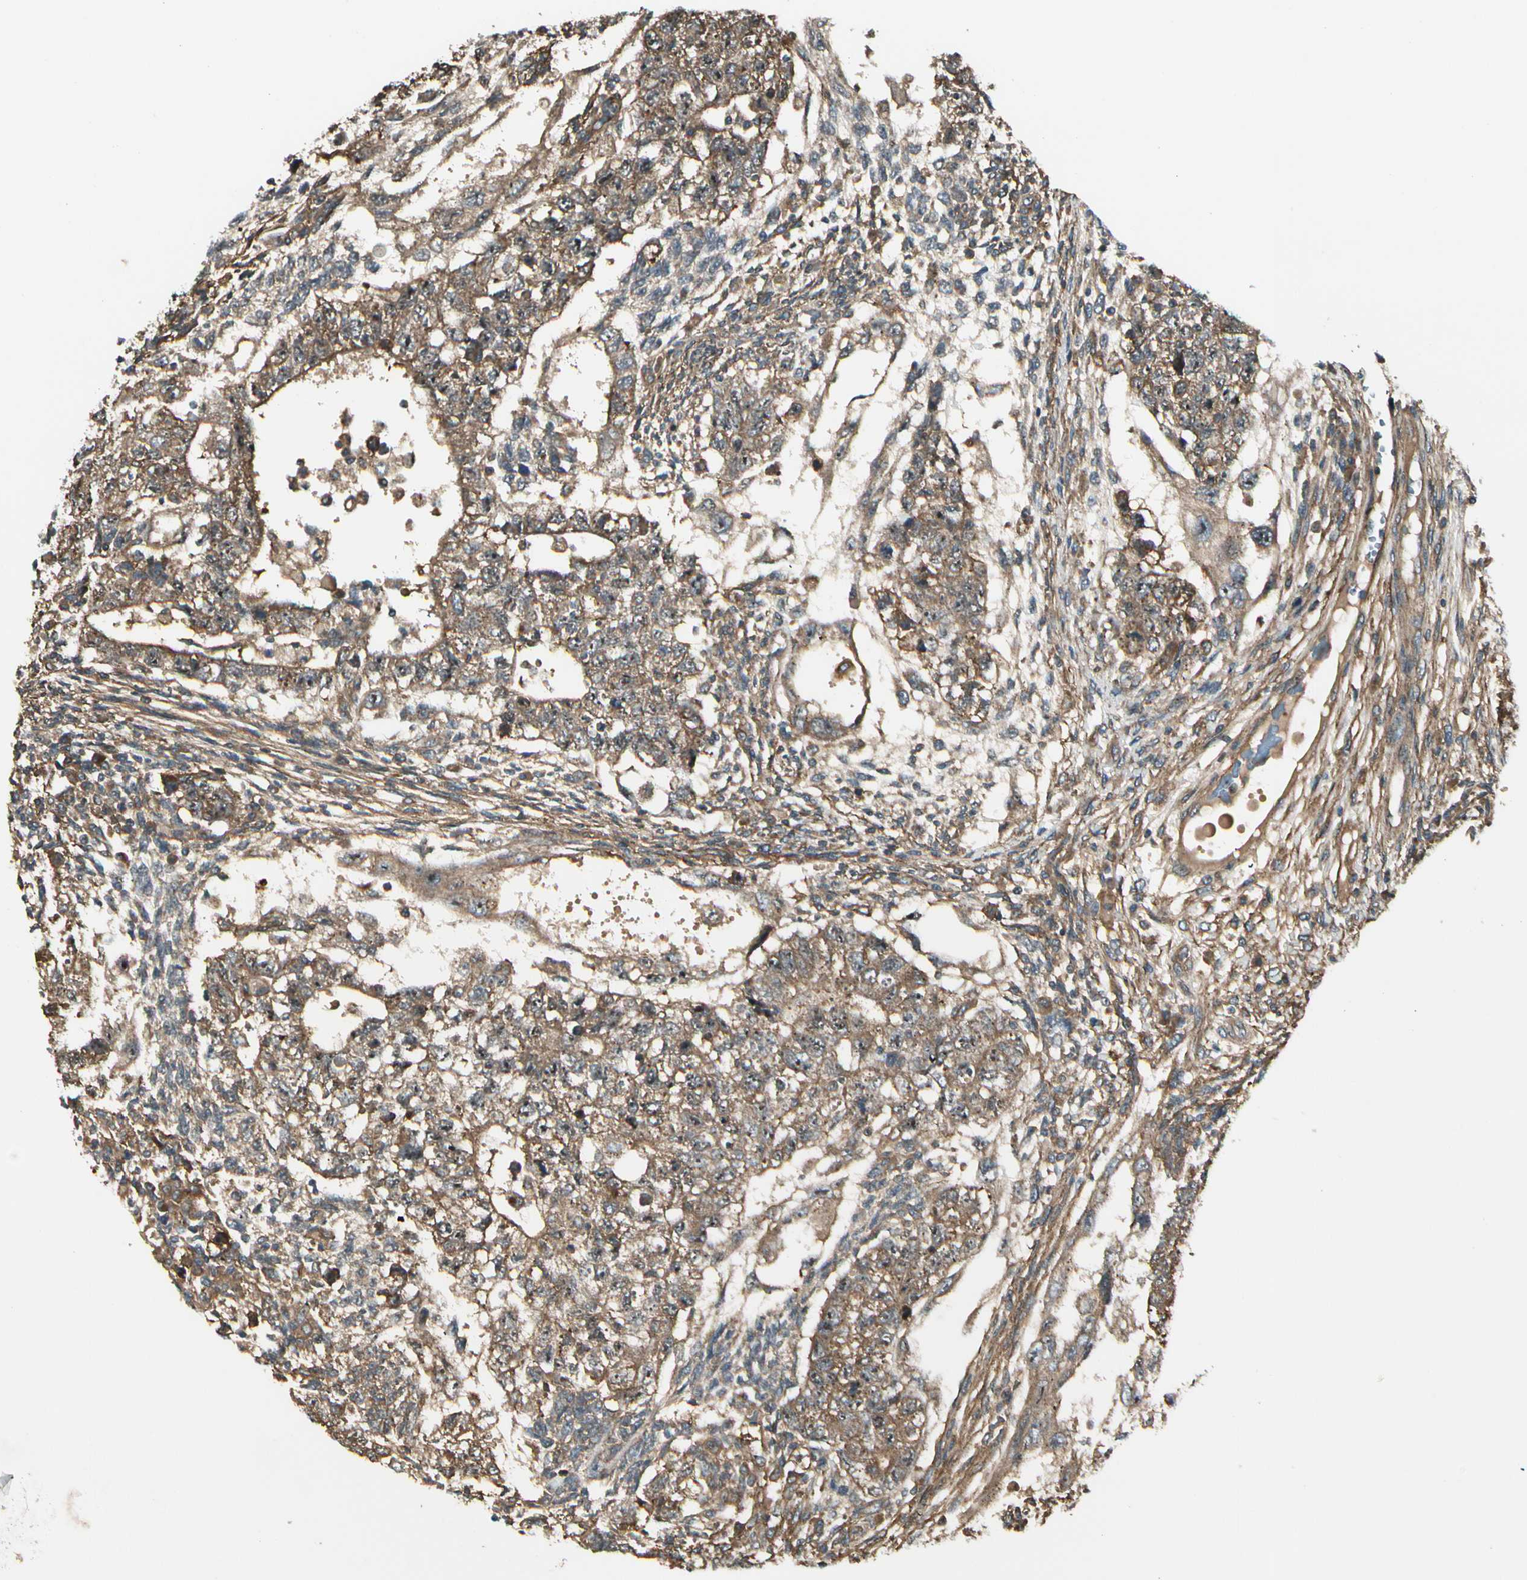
{"staining": {"intensity": "strong", "quantity": ">75%", "location": "cytoplasmic/membranous"}, "tissue": "testis cancer", "cell_type": "Tumor cells", "image_type": "cancer", "snomed": [{"axis": "morphology", "description": "Normal tissue, NOS"}, {"axis": "morphology", "description": "Carcinoma, Embryonal, NOS"}, {"axis": "topography", "description": "Testis"}], "caption": "Immunohistochemical staining of human testis embryonal carcinoma exhibits strong cytoplasmic/membranous protein staining in about >75% of tumor cells. The protein of interest is stained brown, and the nuclei are stained in blue (DAB (3,3'-diaminobenzidine) IHC with brightfield microscopy, high magnification).", "gene": "FKBP15", "patient": {"sex": "male", "age": 36}}